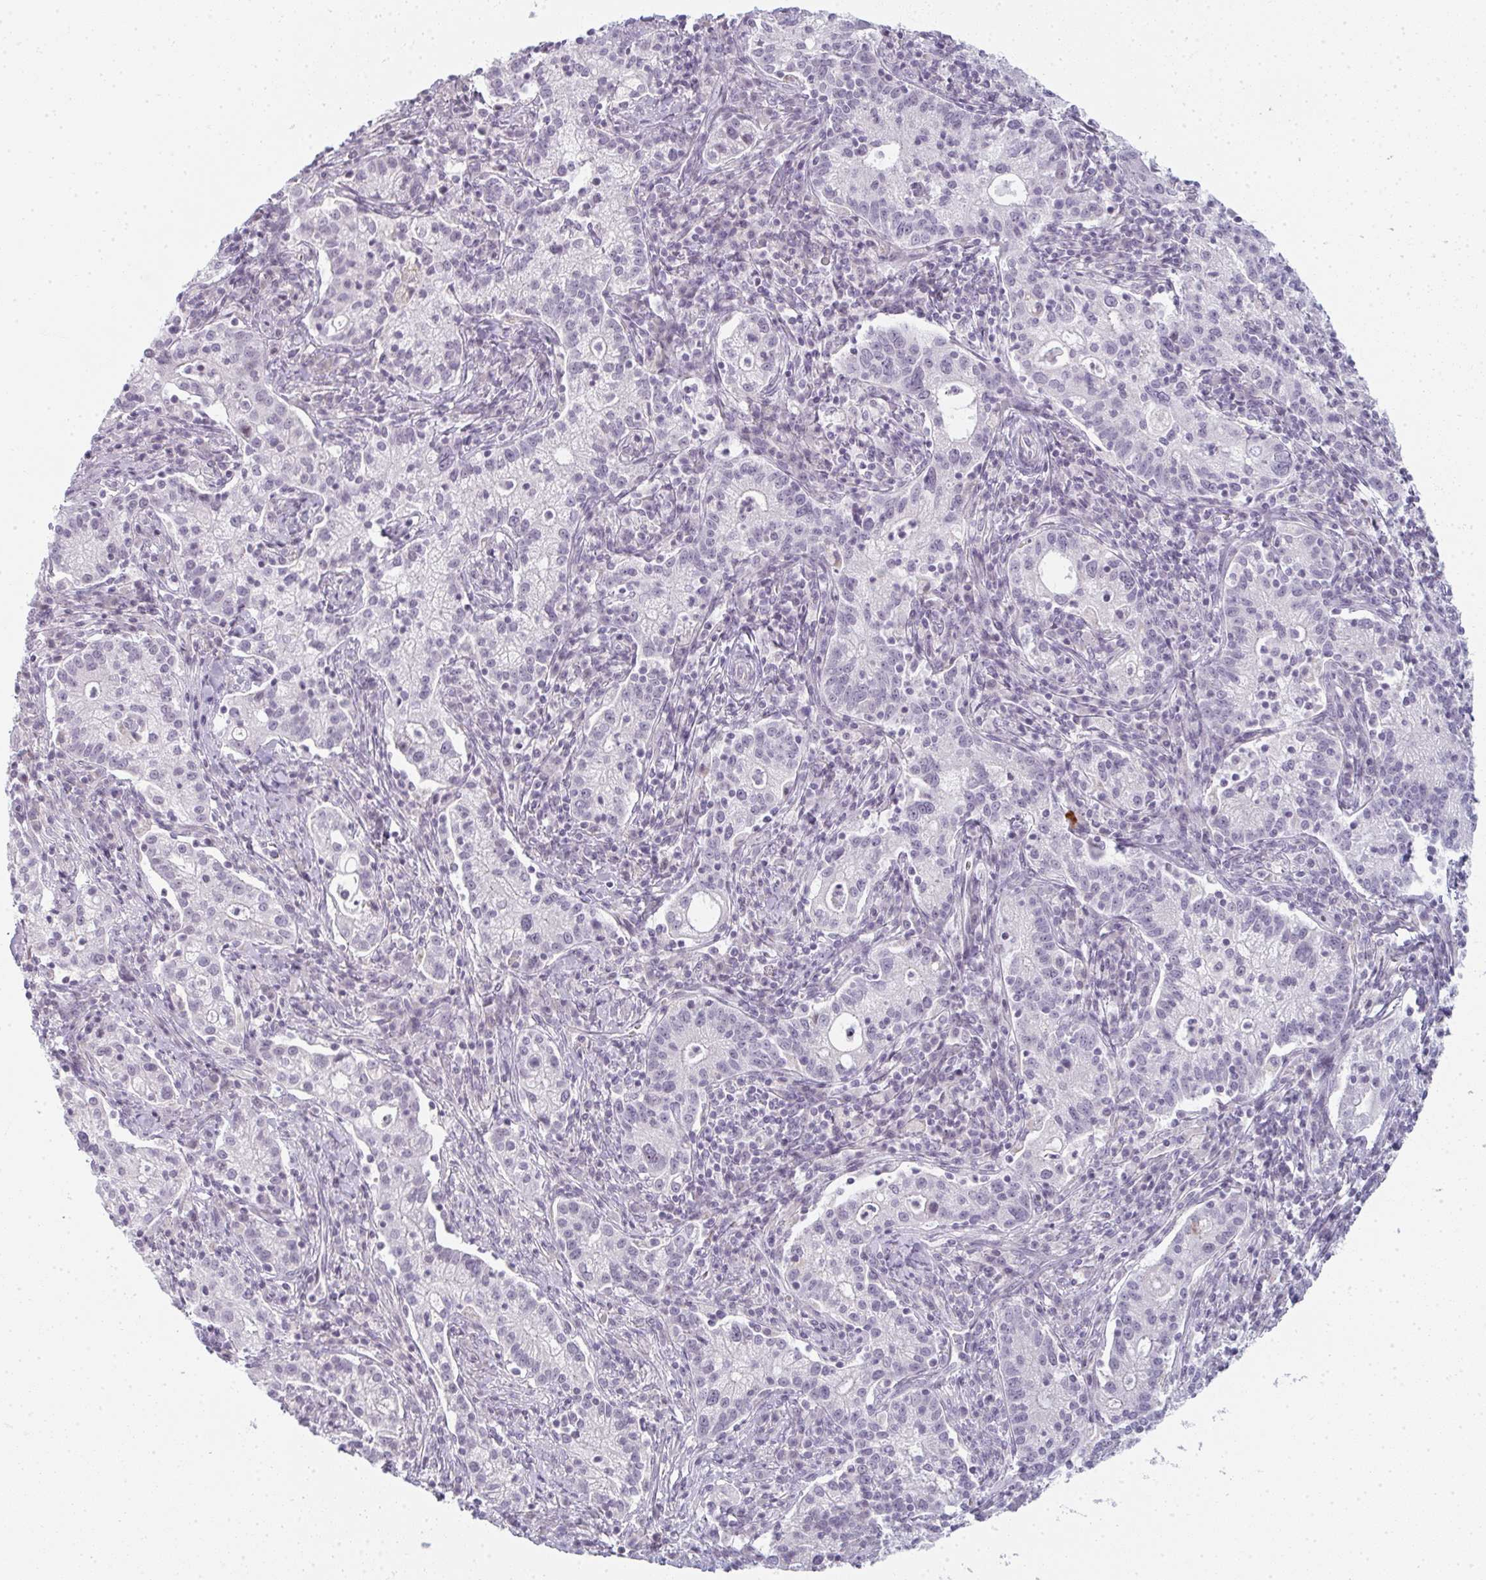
{"staining": {"intensity": "negative", "quantity": "none", "location": "none"}, "tissue": "cervical cancer", "cell_type": "Tumor cells", "image_type": "cancer", "snomed": [{"axis": "morphology", "description": "Normal tissue, NOS"}, {"axis": "morphology", "description": "Adenocarcinoma, NOS"}, {"axis": "topography", "description": "Cervix"}], "caption": "This is a histopathology image of immunohistochemistry (IHC) staining of cervical cancer (adenocarcinoma), which shows no expression in tumor cells. Brightfield microscopy of immunohistochemistry stained with DAB (3,3'-diaminobenzidine) (brown) and hematoxylin (blue), captured at high magnification.", "gene": "RBBP6", "patient": {"sex": "female", "age": 44}}